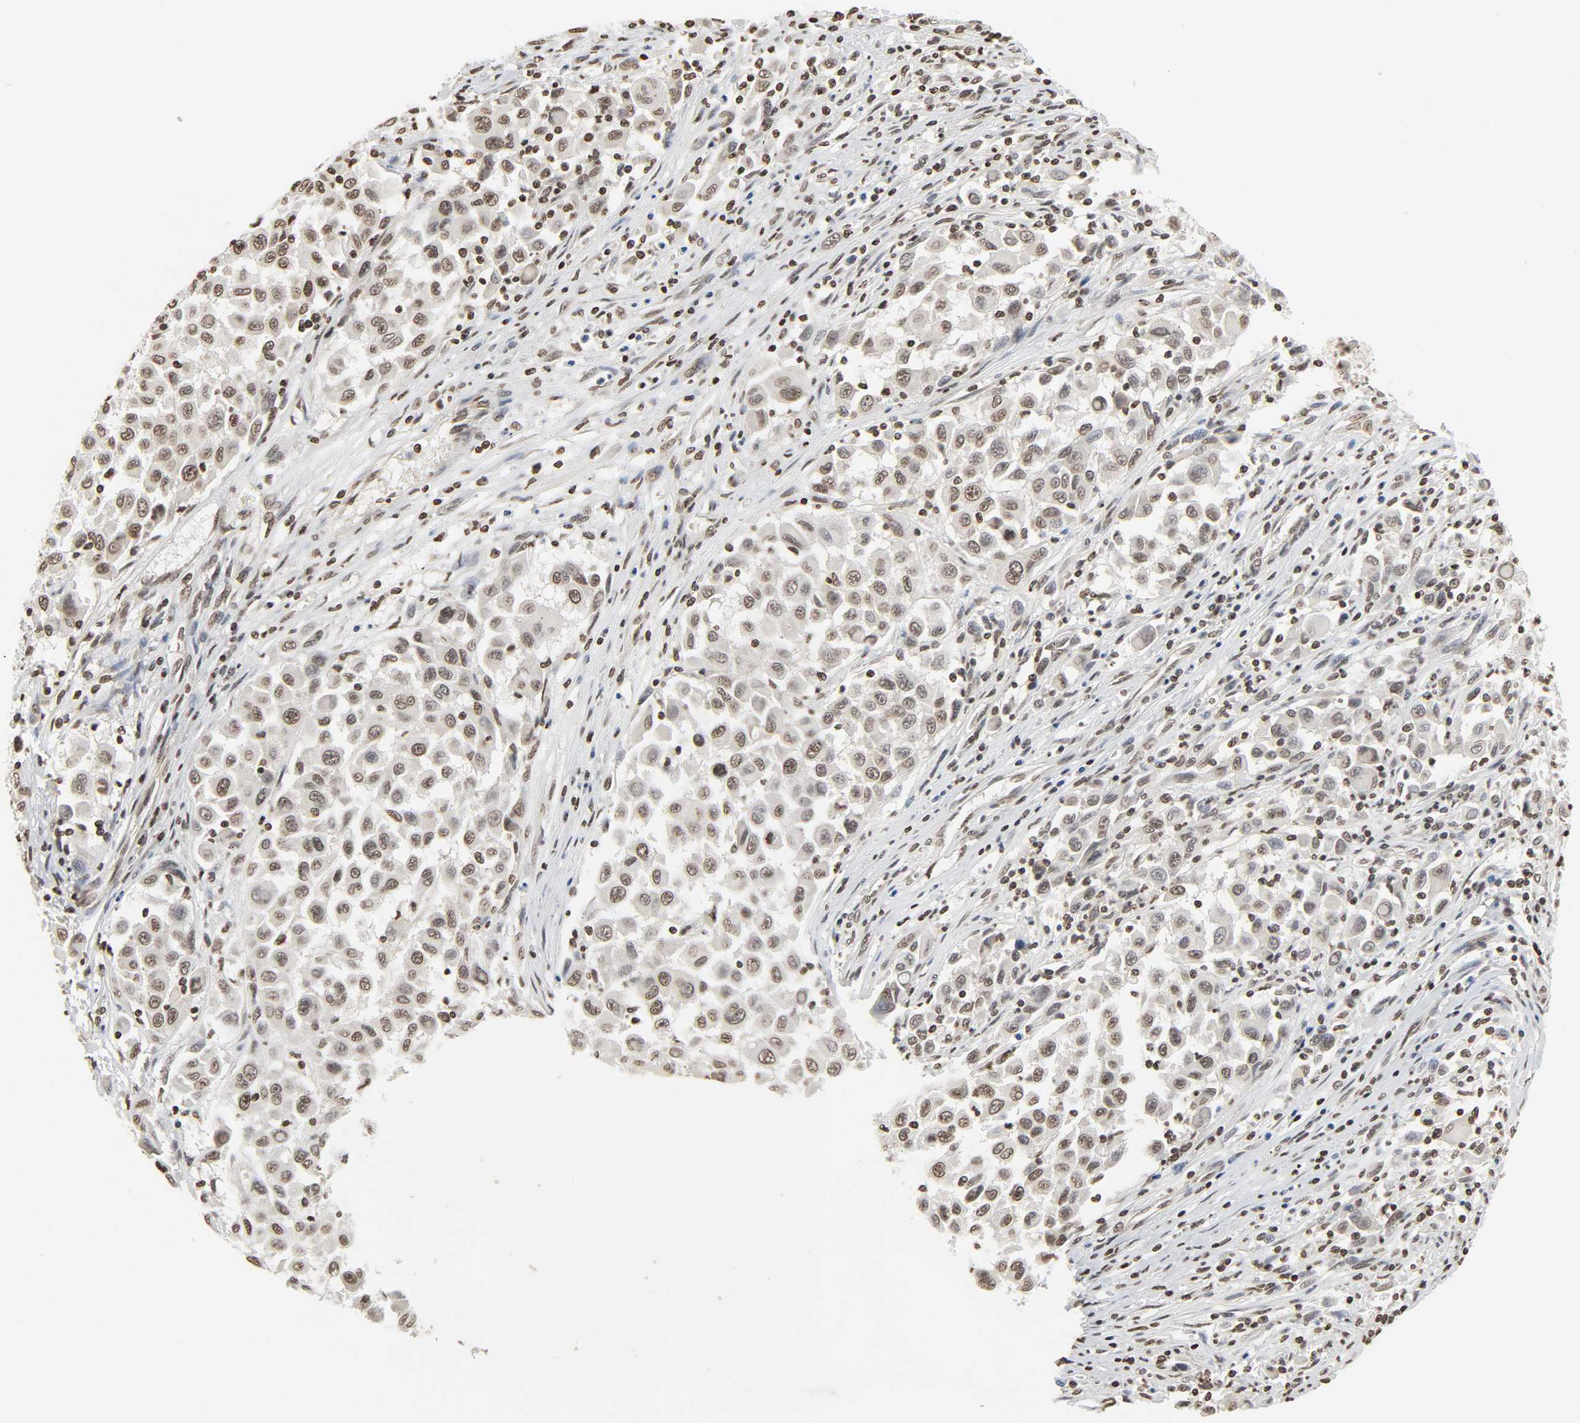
{"staining": {"intensity": "moderate", "quantity": ">75%", "location": "nuclear"}, "tissue": "melanoma", "cell_type": "Tumor cells", "image_type": "cancer", "snomed": [{"axis": "morphology", "description": "Malignant melanoma, Metastatic site"}, {"axis": "topography", "description": "Lymph node"}], "caption": "Human melanoma stained with a brown dye displays moderate nuclear positive staining in approximately >75% of tumor cells.", "gene": "ELAVL1", "patient": {"sex": "male", "age": 61}}